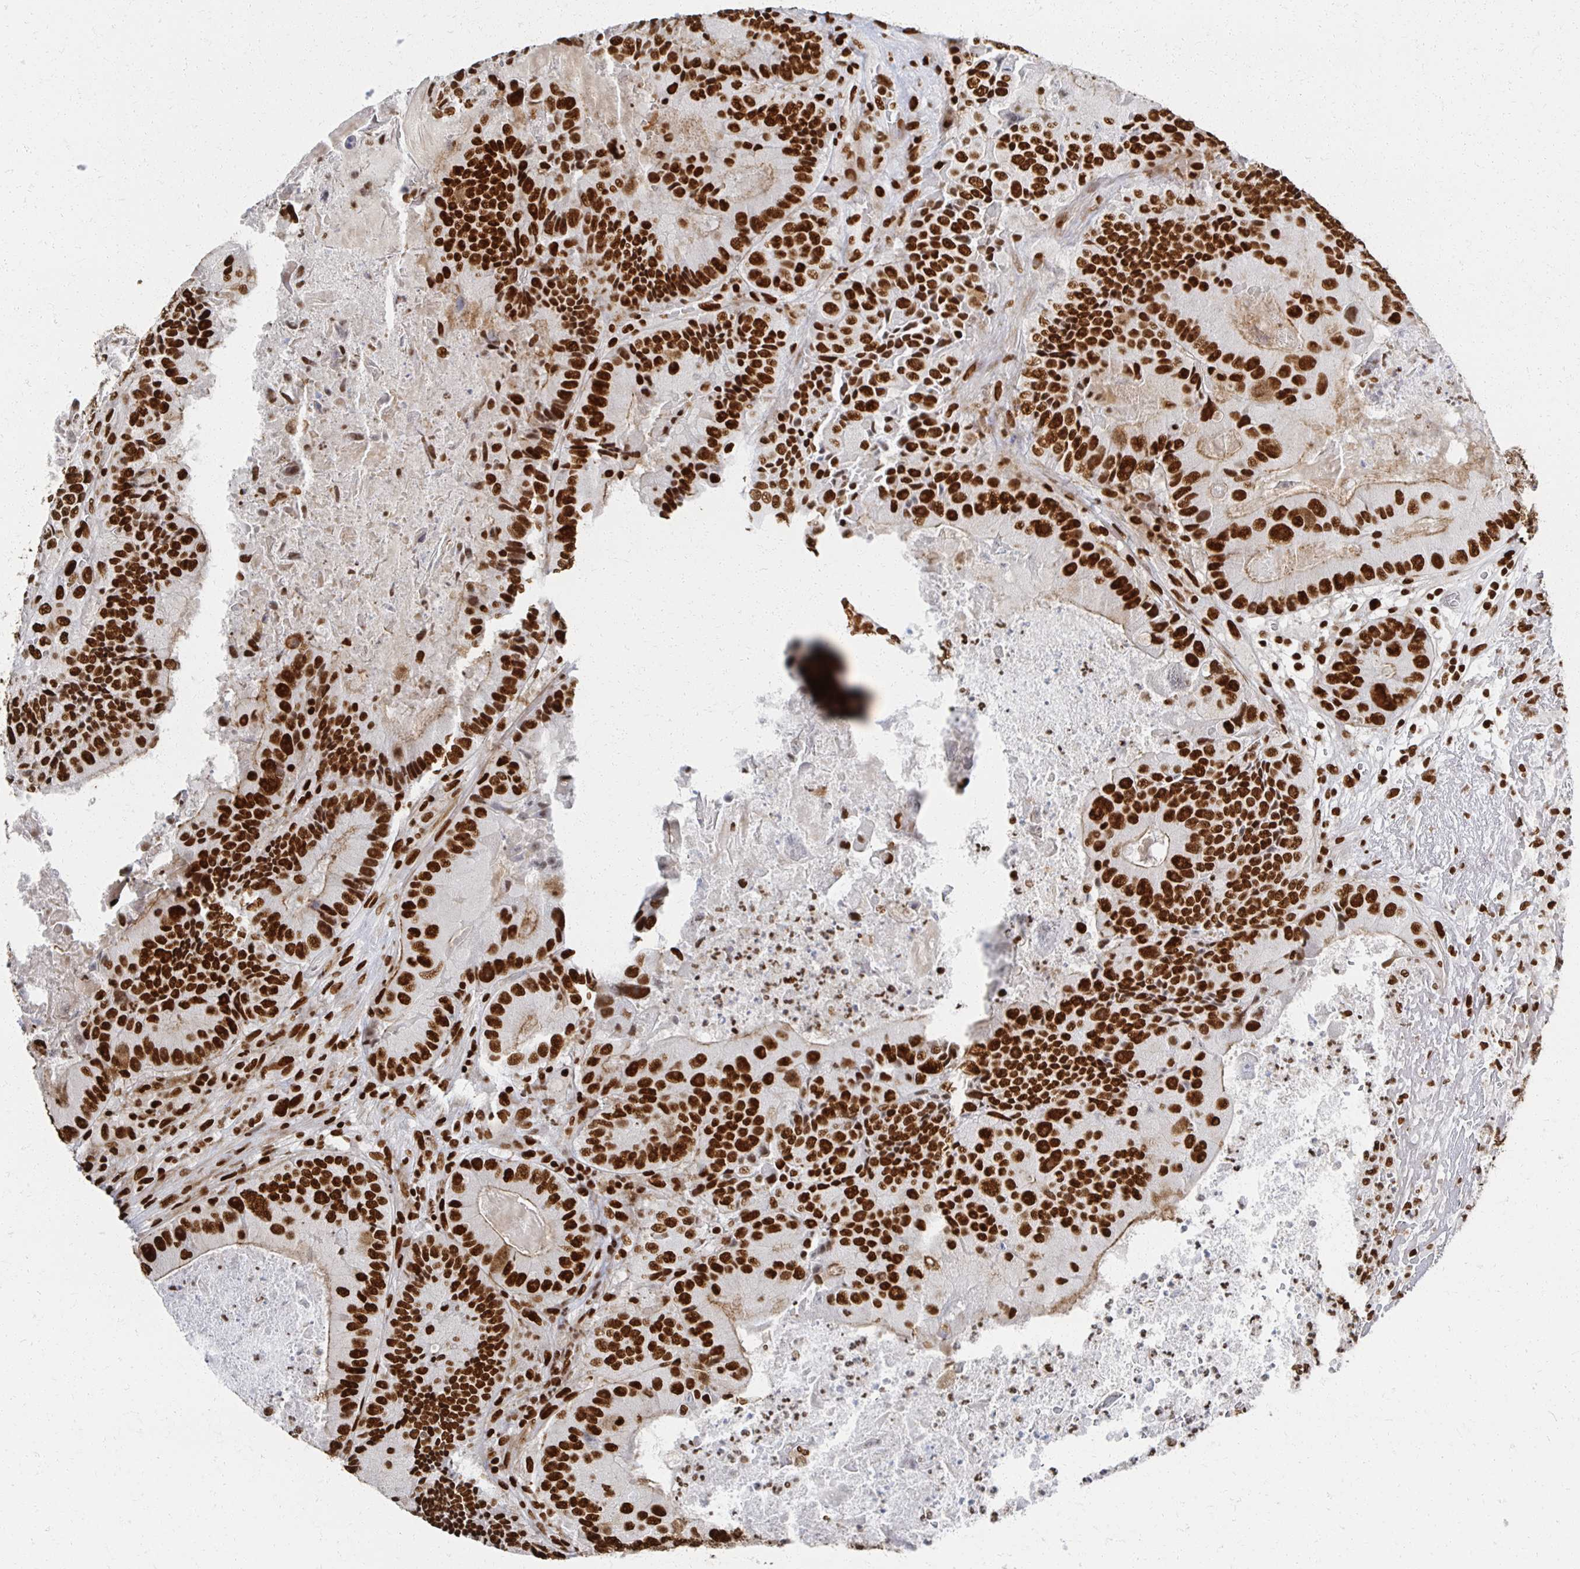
{"staining": {"intensity": "strong", "quantity": ">75%", "location": "nuclear"}, "tissue": "colorectal cancer", "cell_type": "Tumor cells", "image_type": "cancer", "snomed": [{"axis": "morphology", "description": "Adenocarcinoma, NOS"}, {"axis": "topography", "description": "Colon"}], "caption": "Strong nuclear protein expression is present in approximately >75% of tumor cells in colorectal cancer (adenocarcinoma).", "gene": "RBBP7", "patient": {"sex": "female", "age": 86}}